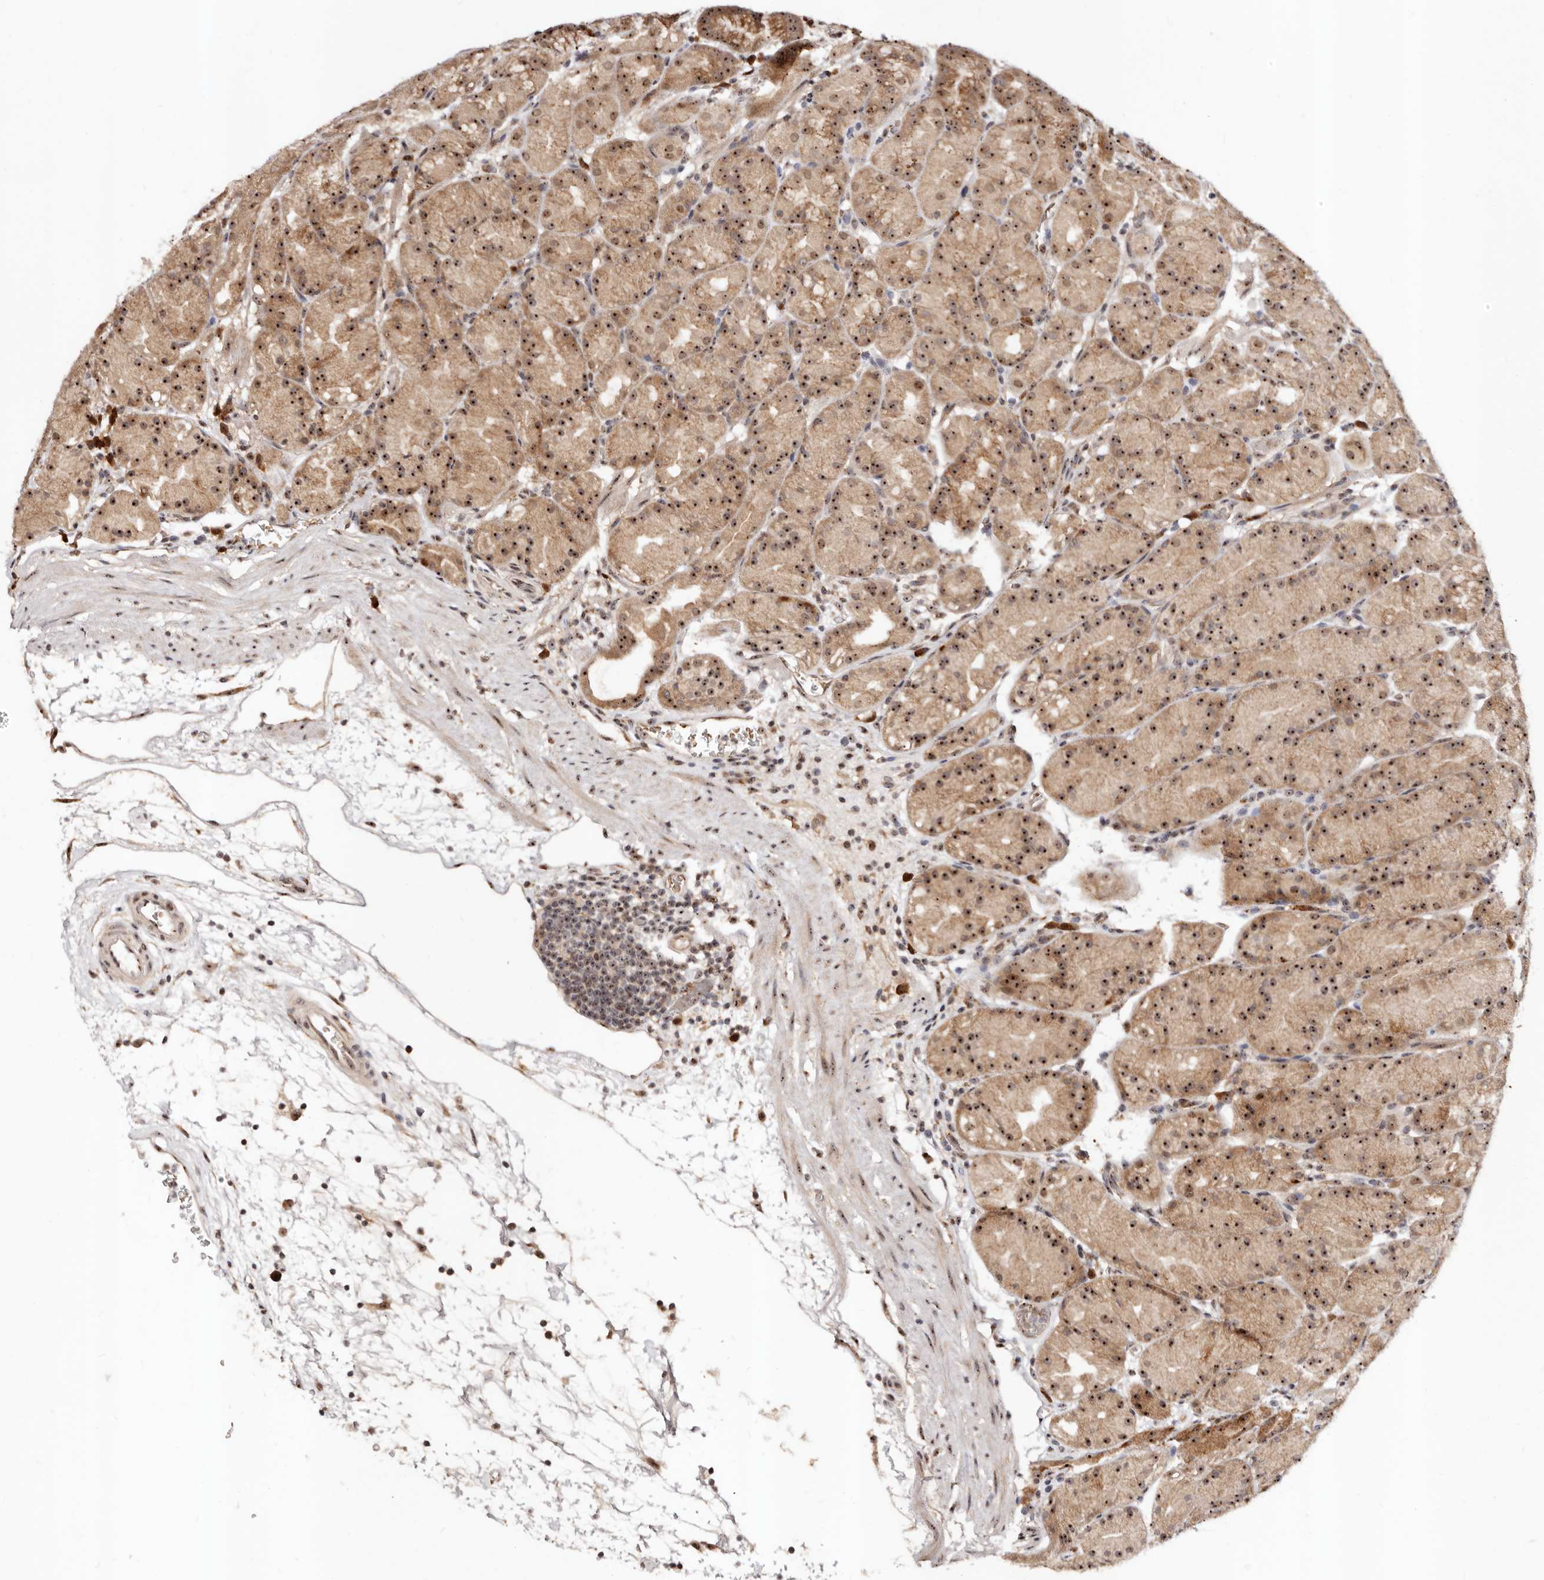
{"staining": {"intensity": "strong", "quantity": ">75%", "location": "cytoplasmic/membranous,nuclear"}, "tissue": "stomach", "cell_type": "Glandular cells", "image_type": "normal", "snomed": [{"axis": "morphology", "description": "Normal tissue, NOS"}, {"axis": "topography", "description": "Stomach, upper"}], "caption": "Normal stomach reveals strong cytoplasmic/membranous,nuclear positivity in about >75% of glandular cells, visualized by immunohistochemistry.", "gene": "APOL6", "patient": {"sex": "male", "age": 48}}